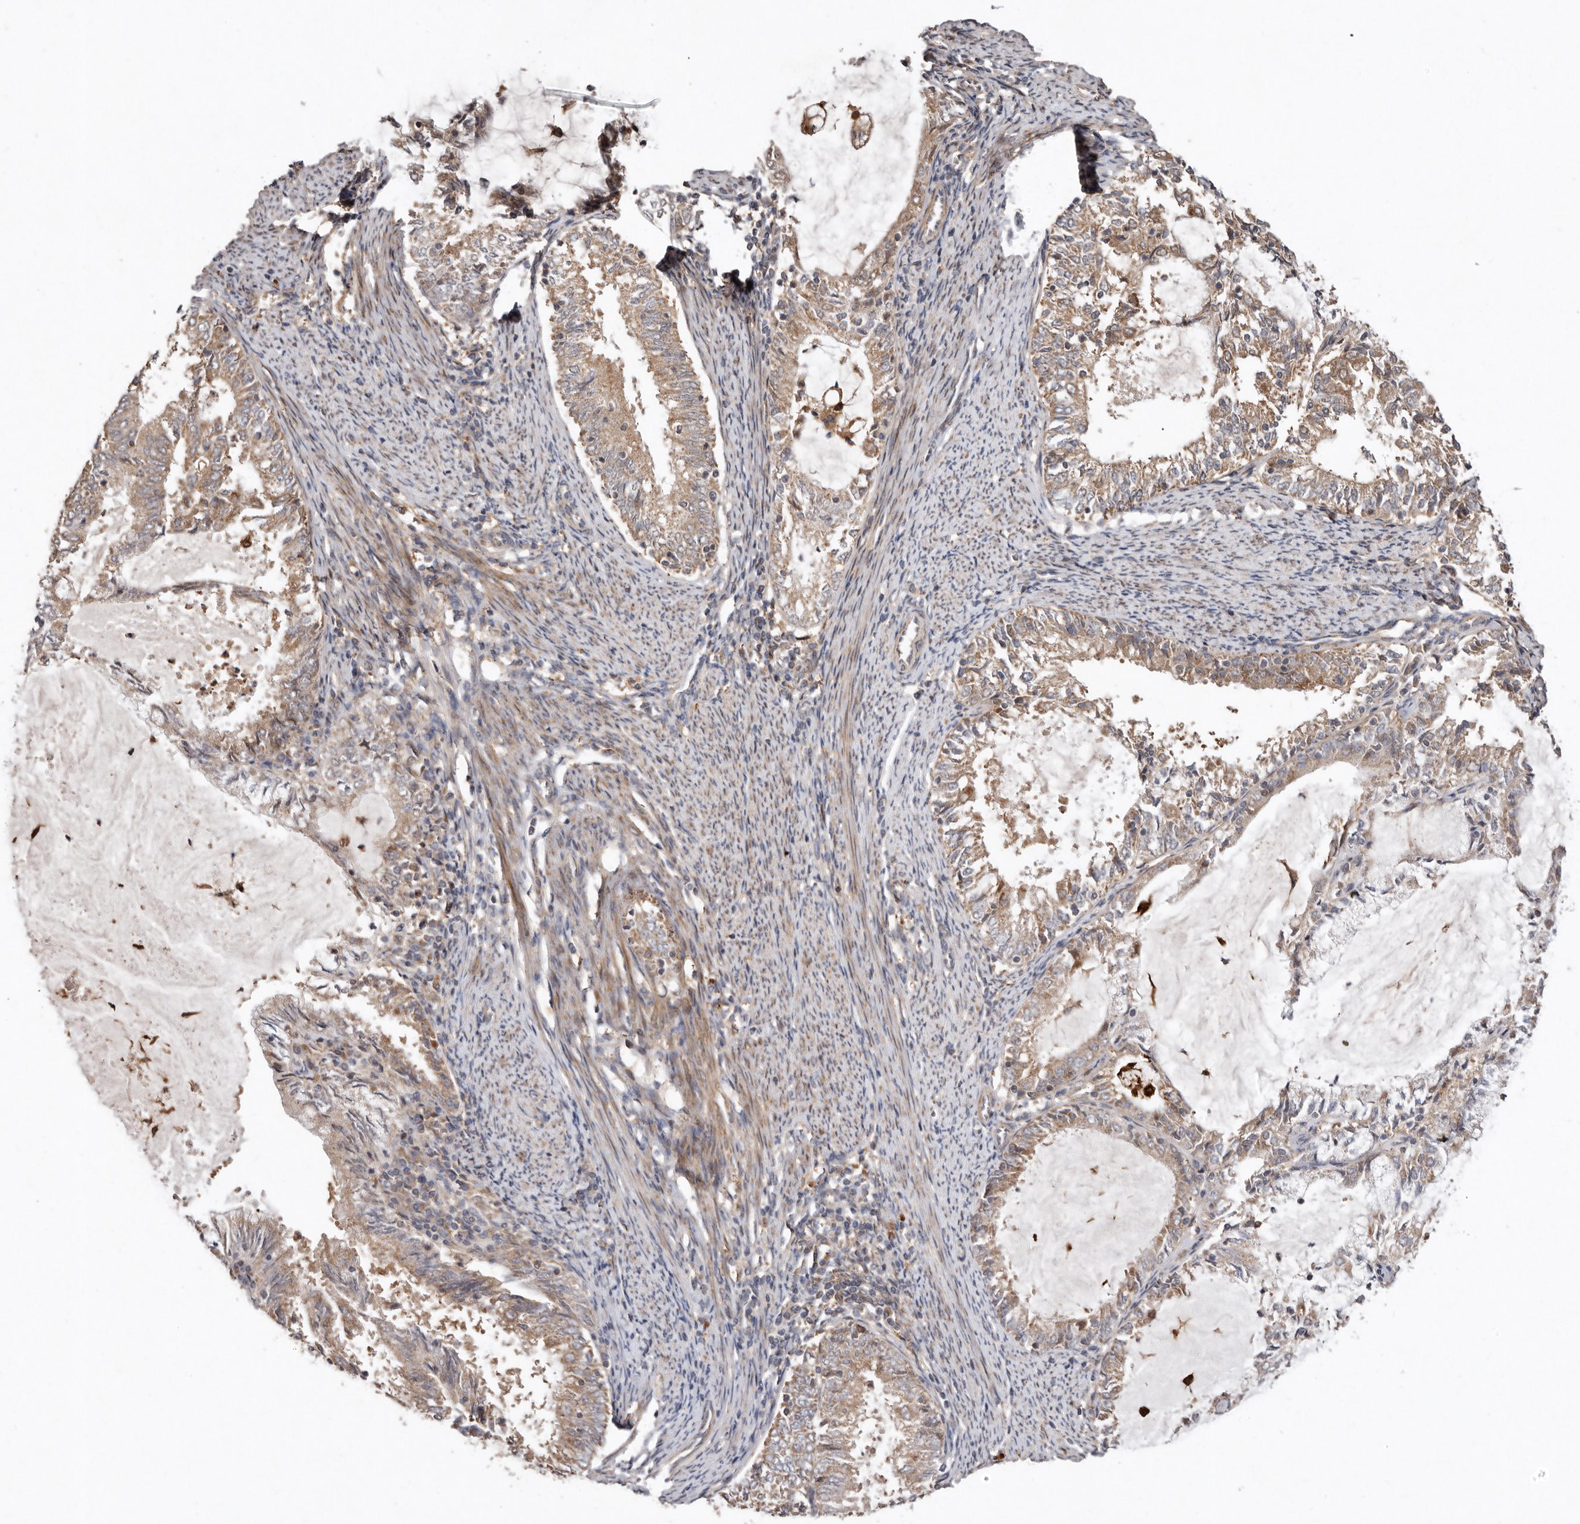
{"staining": {"intensity": "weak", "quantity": ">75%", "location": "cytoplasmic/membranous"}, "tissue": "endometrial cancer", "cell_type": "Tumor cells", "image_type": "cancer", "snomed": [{"axis": "morphology", "description": "Adenocarcinoma, NOS"}, {"axis": "topography", "description": "Endometrium"}], "caption": "IHC micrograph of endometrial cancer stained for a protein (brown), which shows low levels of weak cytoplasmic/membranous expression in about >75% of tumor cells.", "gene": "GOT1L1", "patient": {"sex": "female", "age": 57}}